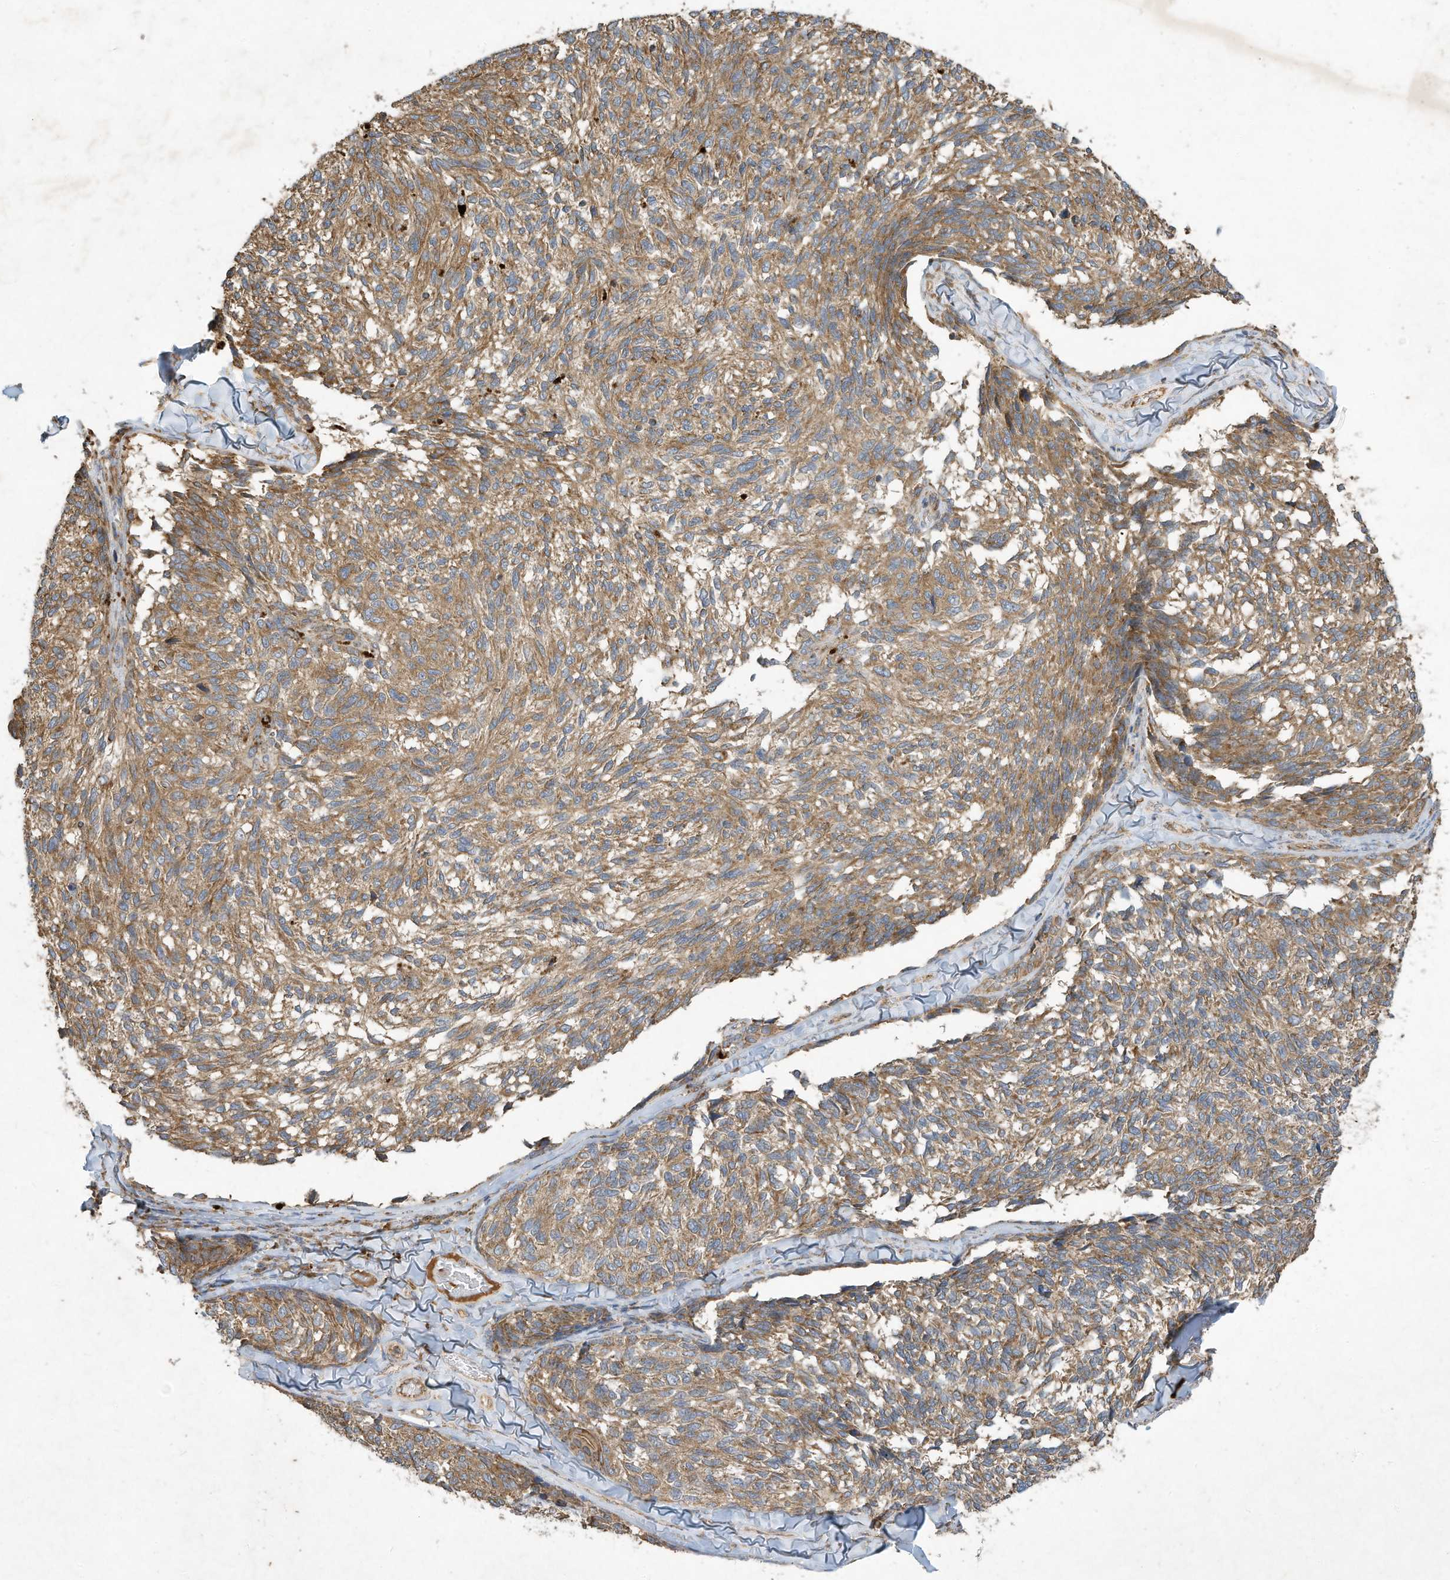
{"staining": {"intensity": "moderate", "quantity": ">75%", "location": "cytoplasmic/membranous"}, "tissue": "melanoma", "cell_type": "Tumor cells", "image_type": "cancer", "snomed": [{"axis": "morphology", "description": "Malignant melanoma, NOS"}, {"axis": "topography", "description": "Skin"}], "caption": "Brown immunohistochemical staining in malignant melanoma shows moderate cytoplasmic/membranous expression in approximately >75% of tumor cells.", "gene": "SYNJ2", "patient": {"sex": "female", "age": 73}}